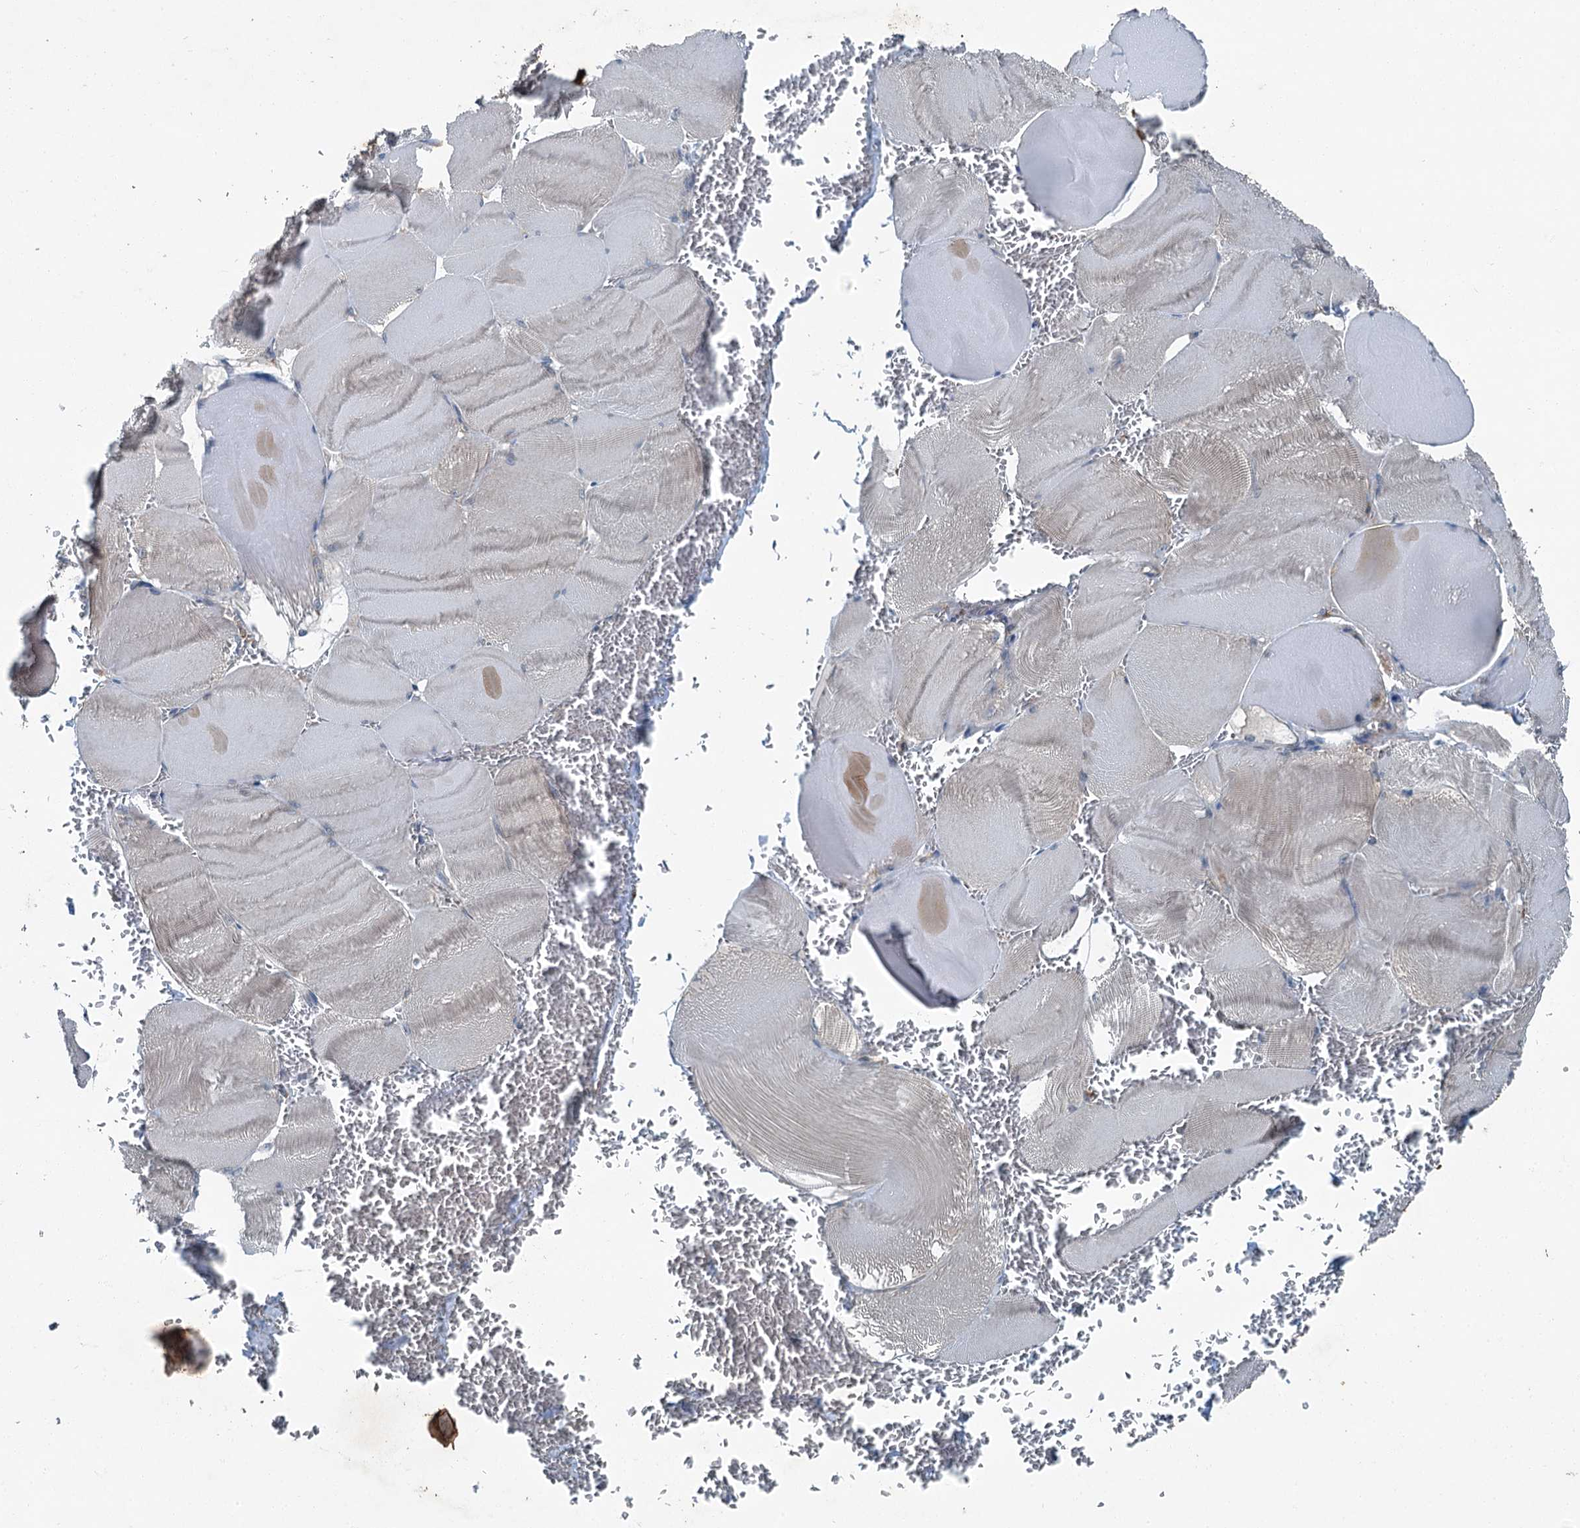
{"staining": {"intensity": "weak", "quantity": "25%-75%", "location": "cytoplasmic/membranous"}, "tissue": "skeletal muscle", "cell_type": "Myocytes", "image_type": "normal", "snomed": [{"axis": "morphology", "description": "Normal tissue, NOS"}, {"axis": "morphology", "description": "Basal cell carcinoma"}, {"axis": "topography", "description": "Skeletal muscle"}], "caption": "A brown stain highlights weak cytoplasmic/membranous staining of a protein in myocytes of benign human skeletal muscle. (brown staining indicates protein expression, while blue staining denotes nuclei).", "gene": "AXL", "patient": {"sex": "female", "age": 64}}